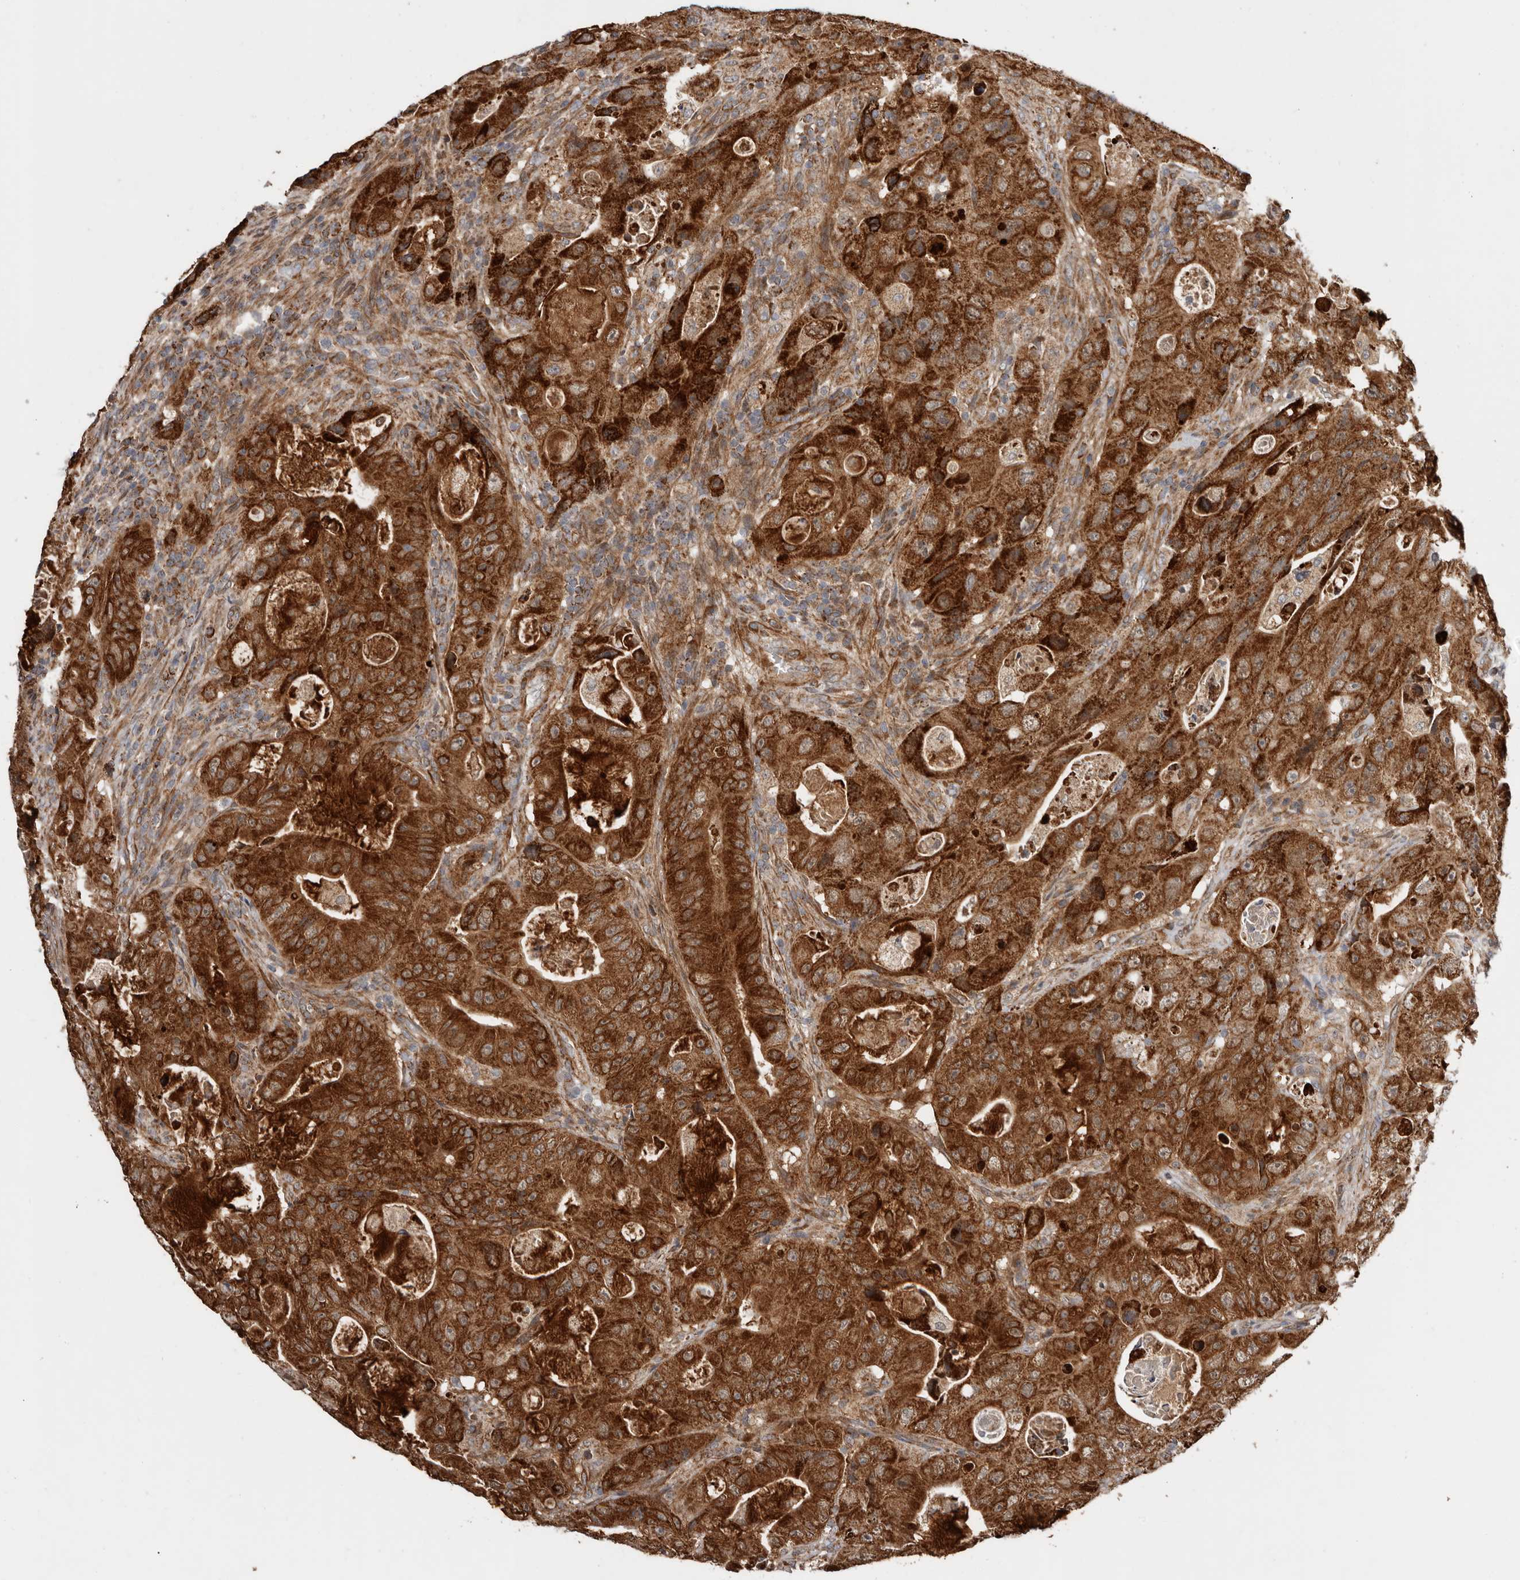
{"staining": {"intensity": "strong", "quantity": ">75%", "location": "cytoplasmic/membranous"}, "tissue": "colorectal cancer", "cell_type": "Tumor cells", "image_type": "cancer", "snomed": [{"axis": "morphology", "description": "Adenocarcinoma, NOS"}, {"axis": "topography", "description": "Colon"}], "caption": "This is an image of immunohistochemistry staining of adenocarcinoma (colorectal), which shows strong positivity in the cytoplasmic/membranous of tumor cells.", "gene": "PROKR1", "patient": {"sex": "female", "age": 46}}